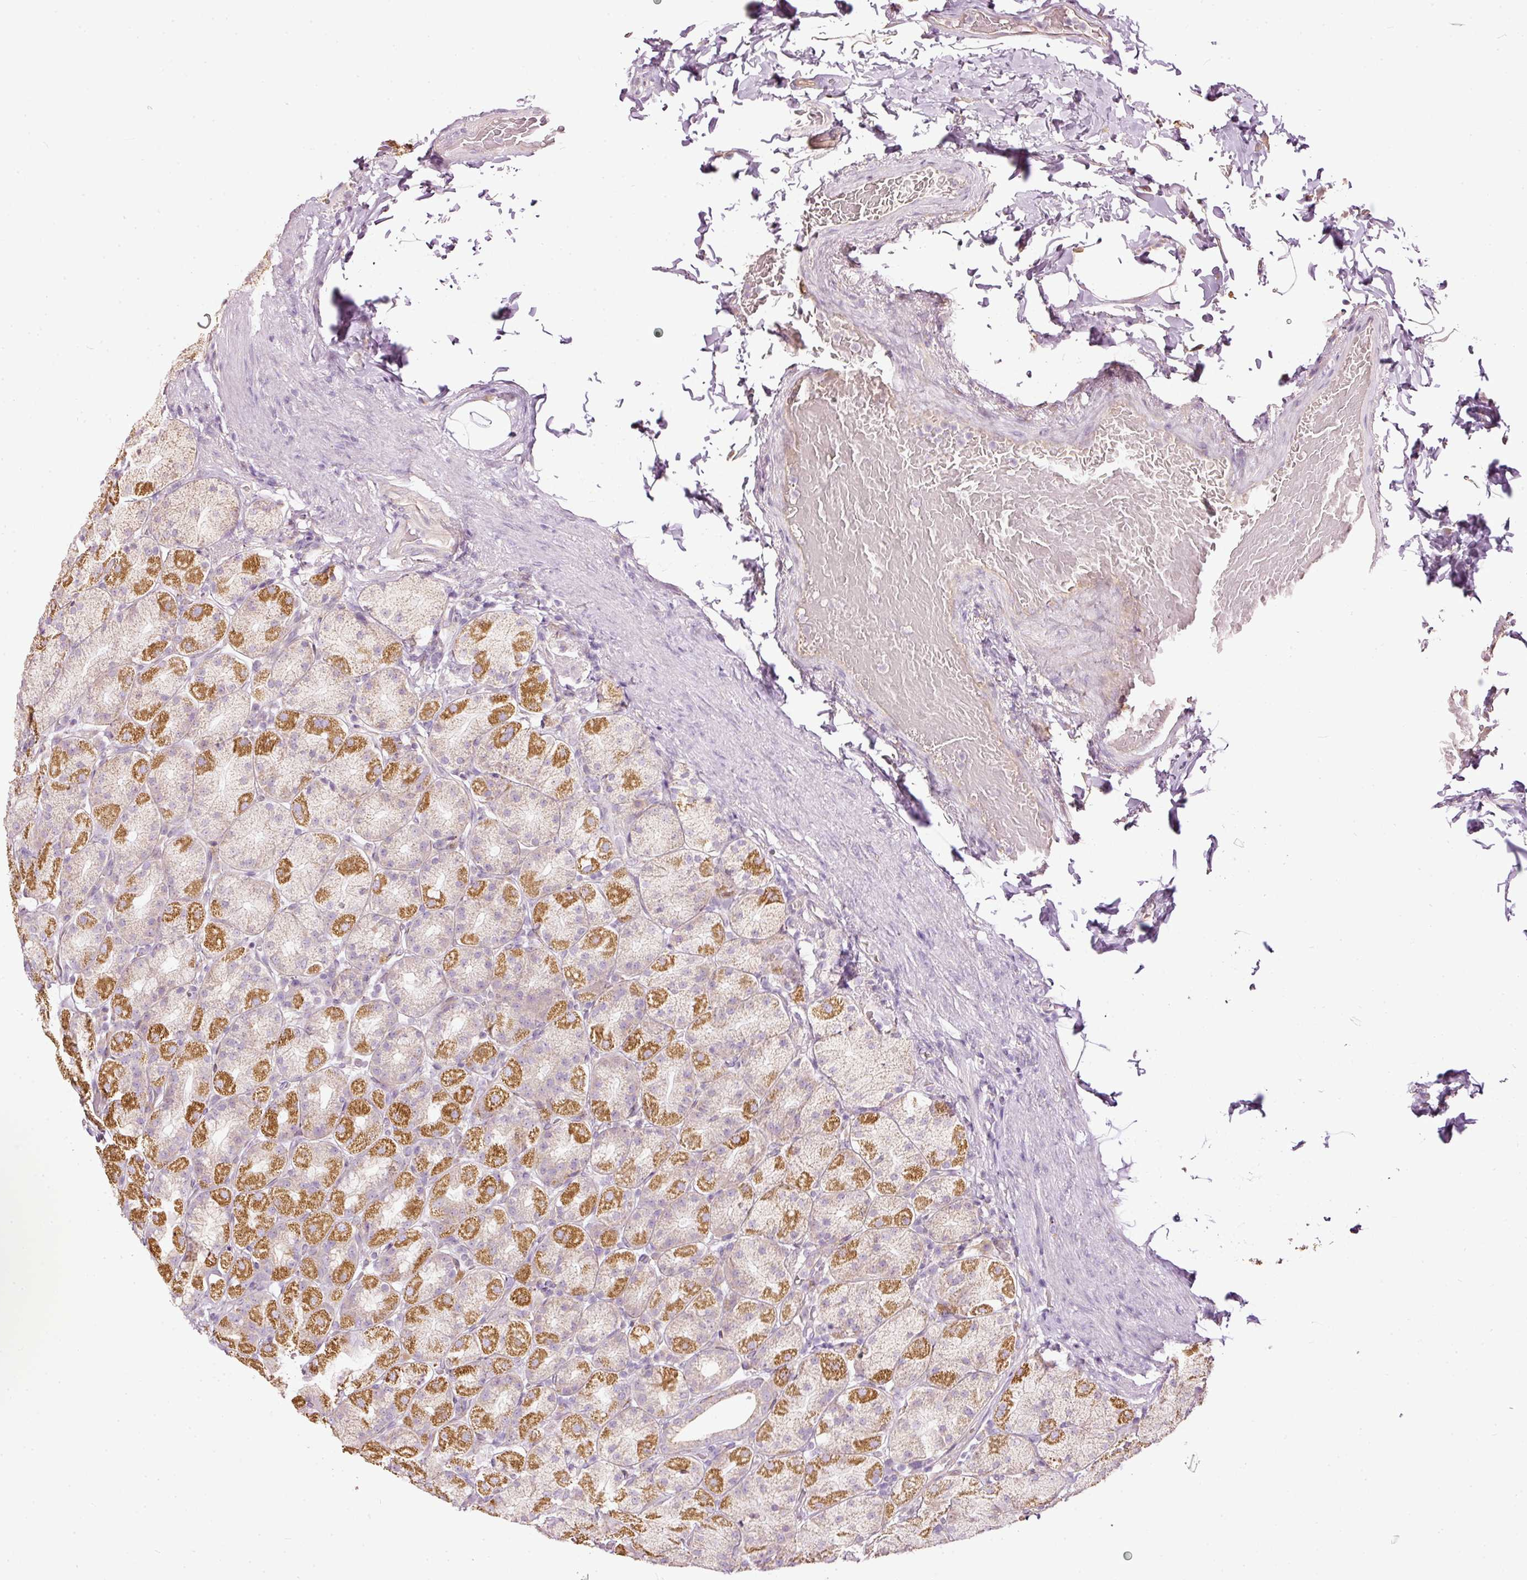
{"staining": {"intensity": "strong", "quantity": "<25%", "location": "cytoplasmic/membranous"}, "tissue": "stomach", "cell_type": "Glandular cells", "image_type": "normal", "snomed": [{"axis": "morphology", "description": "Normal tissue, NOS"}, {"axis": "topography", "description": "Stomach, upper"}, {"axis": "topography", "description": "Stomach"}], "caption": "The histopathology image demonstrates a brown stain indicating the presence of a protein in the cytoplasmic/membranous of glandular cells in stomach. The staining was performed using DAB to visualize the protein expression in brown, while the nuclei were stained in blue with hematoxylin (Magnification: 20x).", "gene": "PAQR9", "patient": {"sex": "male", "age": 68}}